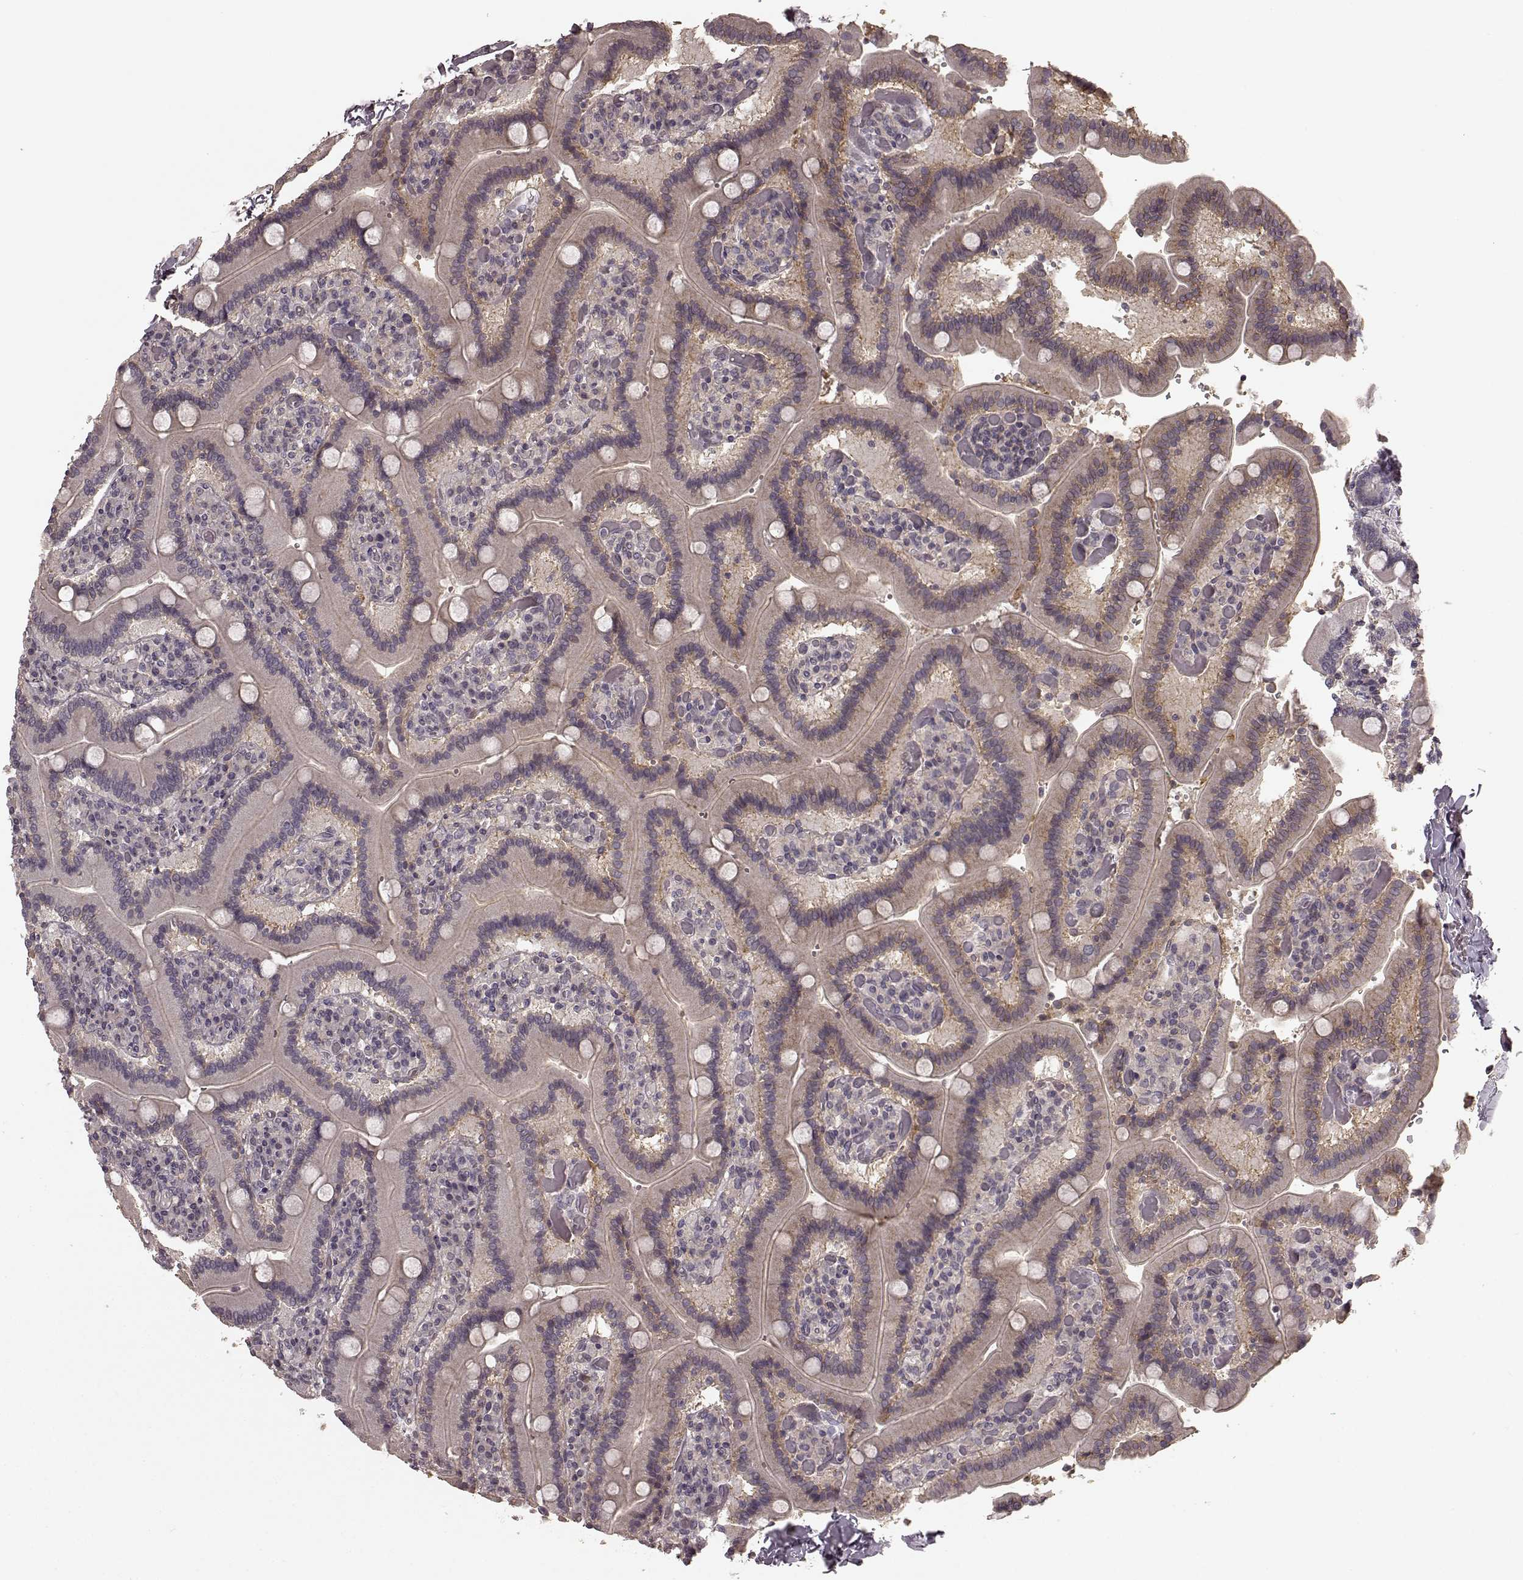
{"staining": {"intensity": "negative", "quantity": "none", "location": "none"}, "tissue": "duodenum", "cell_type": "Glandular cells", "image_type": "normal", "snomed": [{"axis": "morphology", "description": "Normal tissue, NOS"}, {"axis": "topography", "description": "Duodenum"}], "caption": "IHC micrograph of unremarkable duodenum stained for a protein (brown), which demonstrates no expression in glandular cells.", "gene": "PRKCE", "patient": {"sex": "female", "age": 62}}